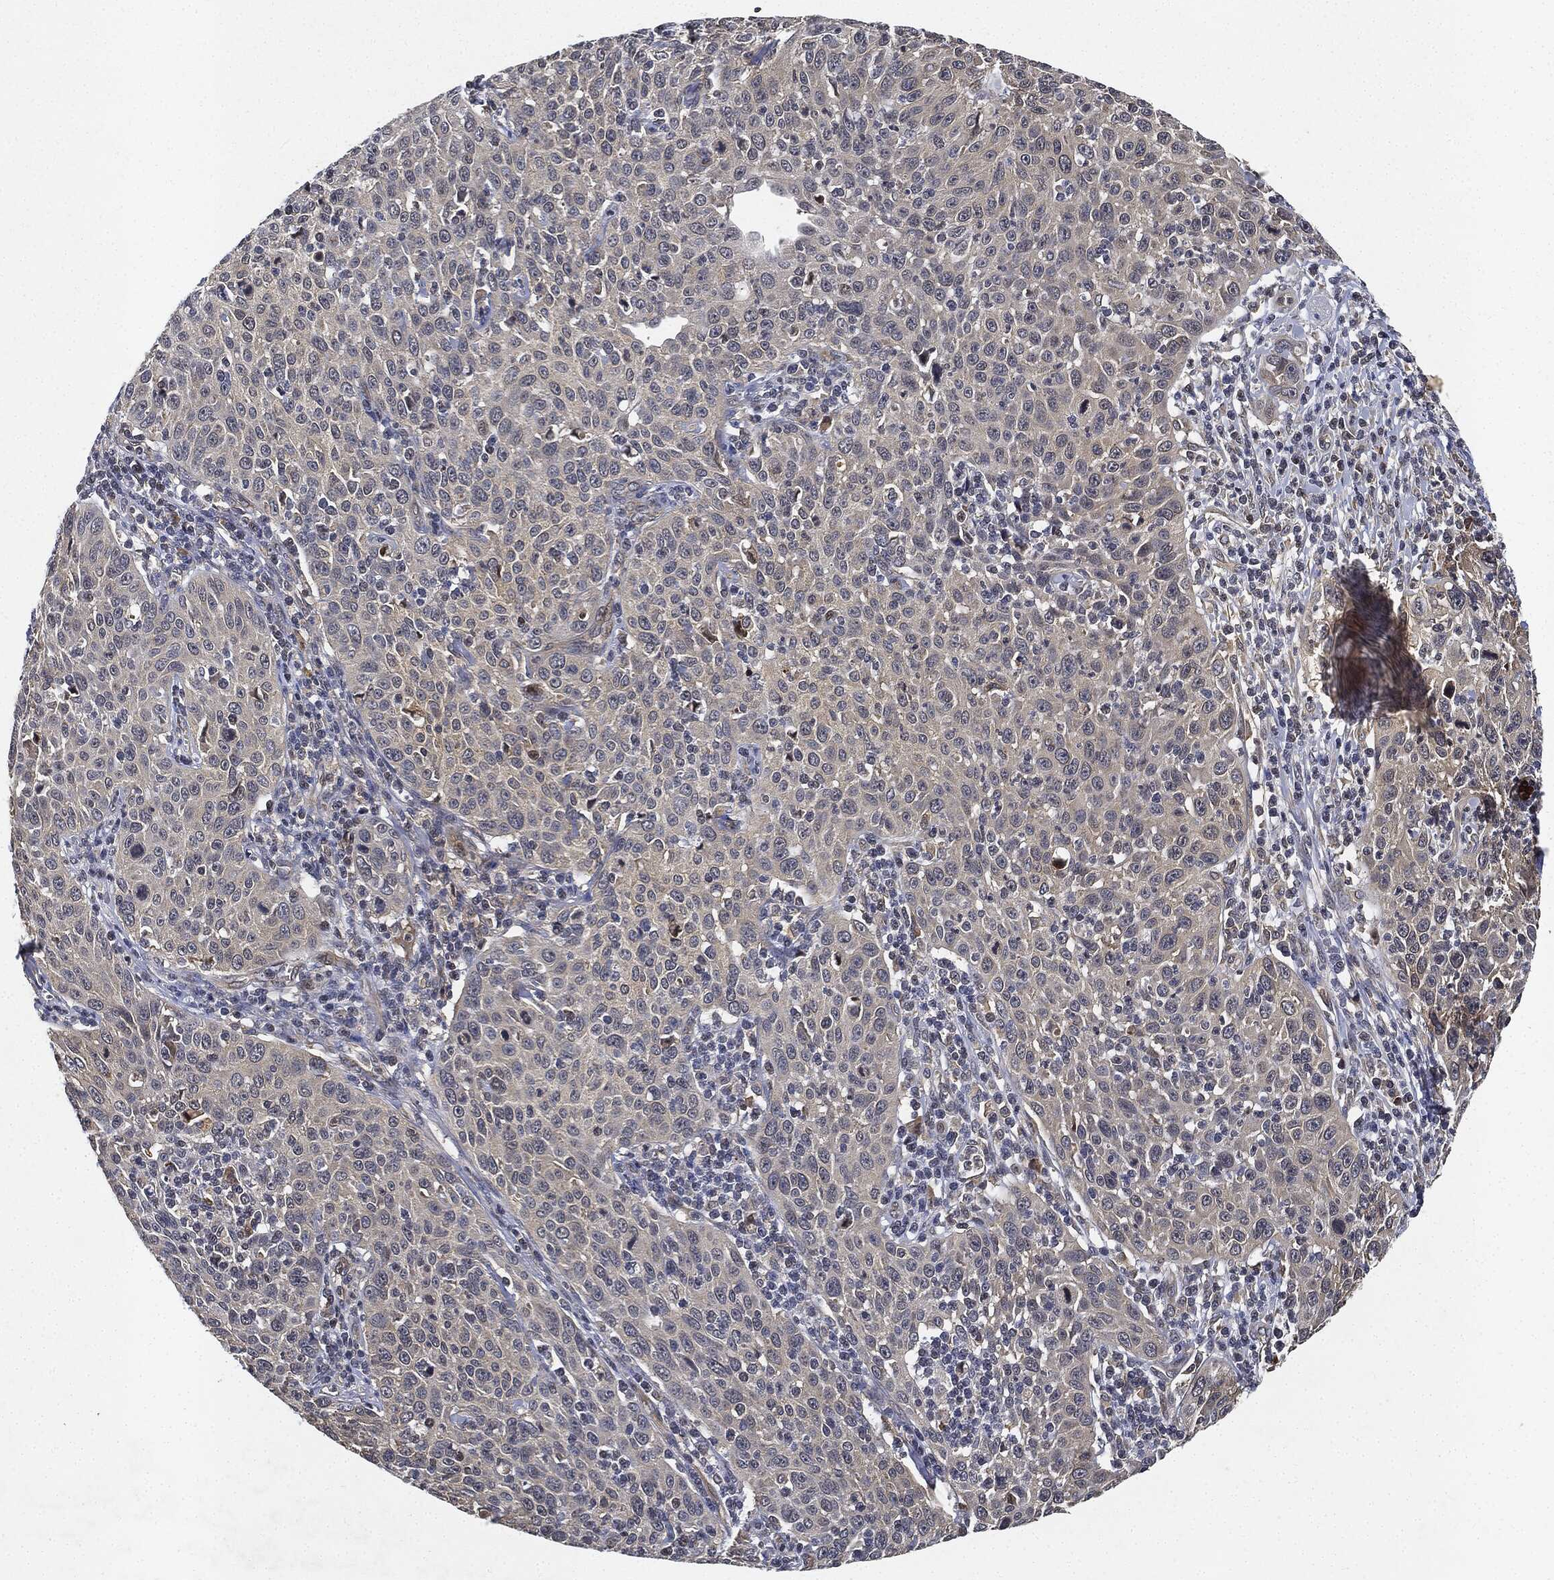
{"staining": {"intensity": "negative", "quantity": "none", "location": "none"}, "tissue": "cervical cancer", "cell_type": "Tumor cells", "image_type": "cancer", "snomed": [{"axis": "morphology", "description": "Squamous cell carcinoma, NOS"}, {"axis": "topography", "description": "Cervix"}], "caption": "An image of cervical cancer stained for a protein displays no brown staining in tumor cells.", "gene": "MLST8", "patient": {"sex": "female", "age": 26}}